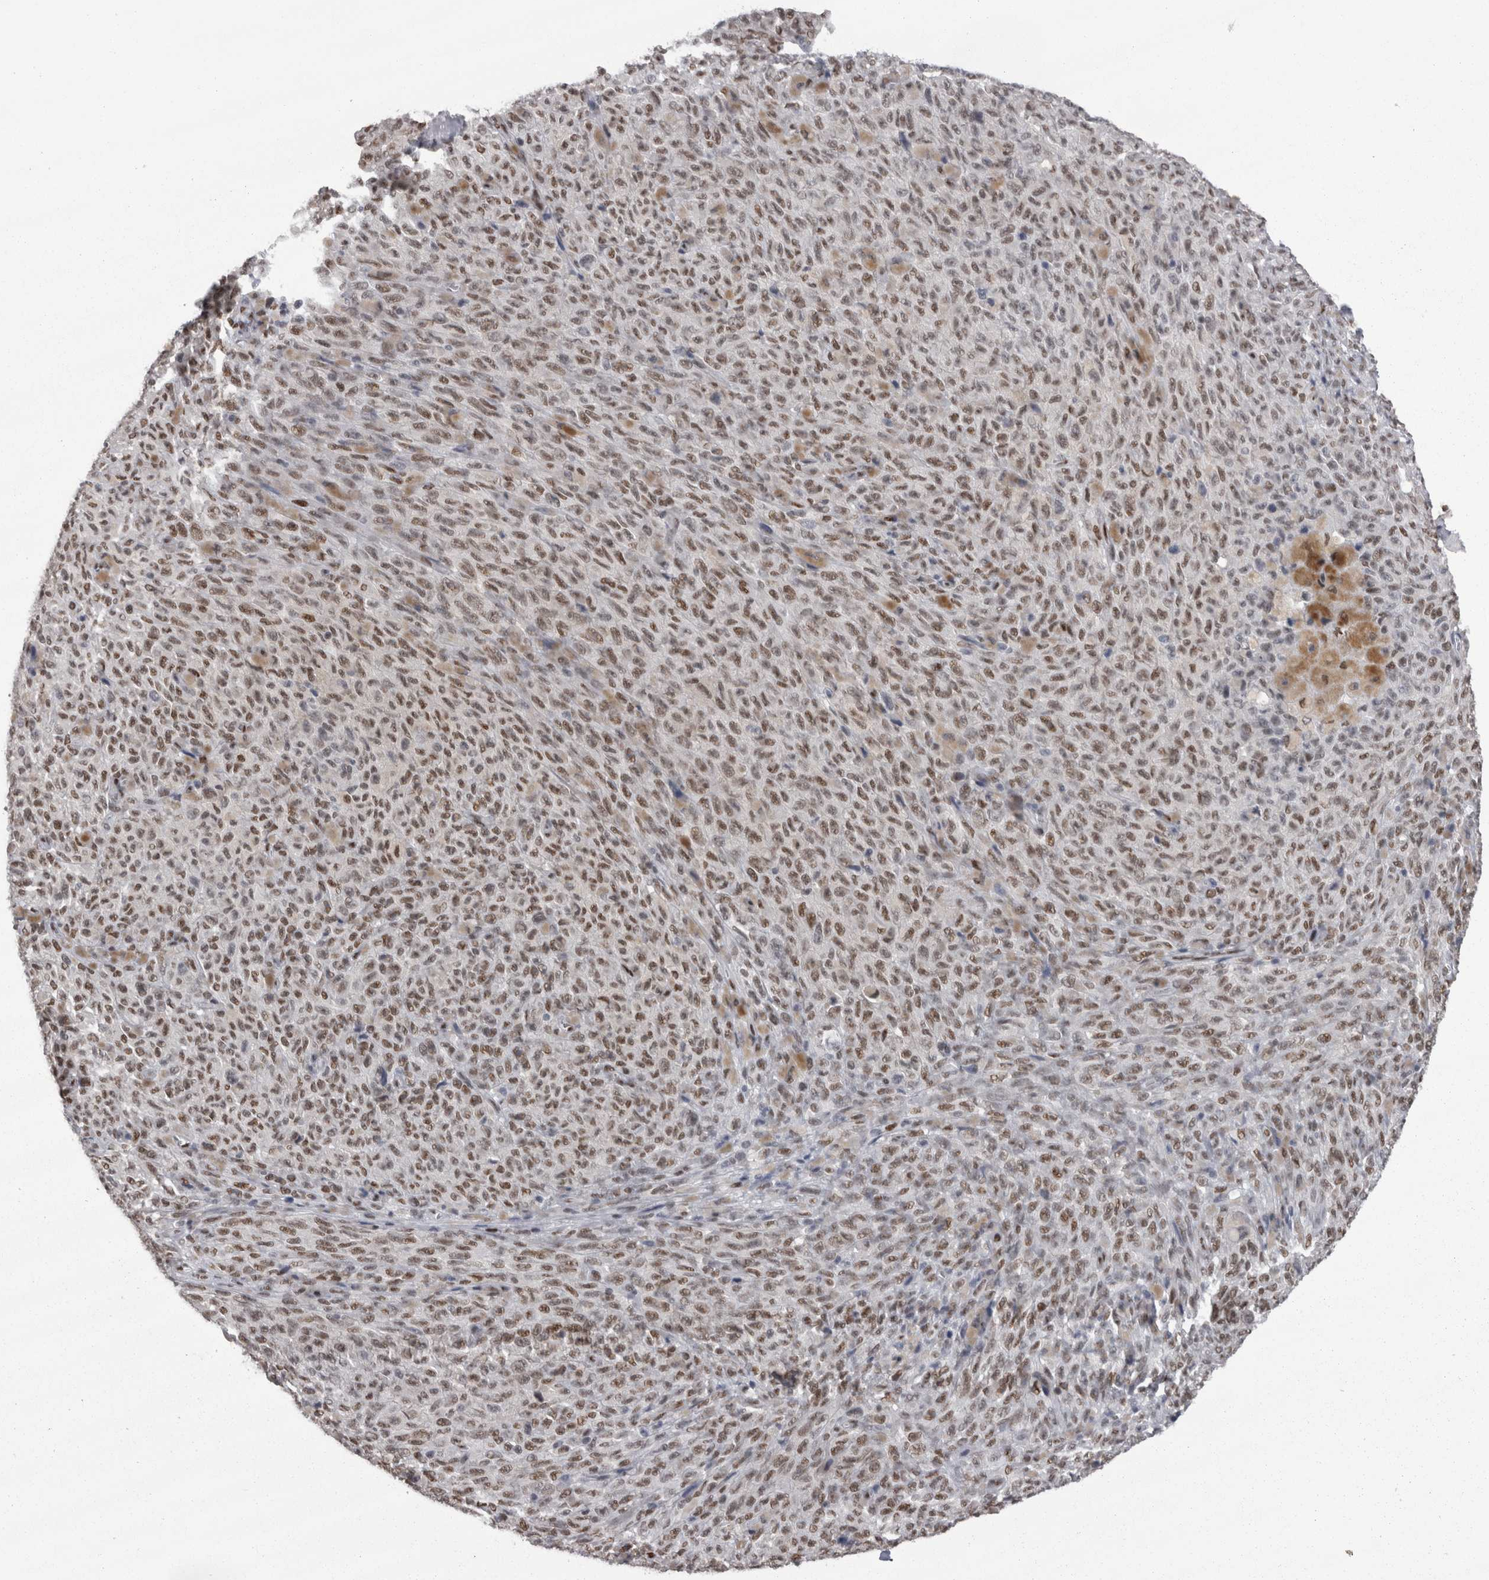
{"staining": {"intensity": "moderate", "quantity": ">75%", "location": "nuclear"}, "tissue": "melanoma", "cell_type": "Tumor cells", "image_type": "cancer", "snomed": [{"axis": "morphology", "description": "Malignant melanoma, NOS"}, {"axis": "topography", "description": "Skin"}], "caption": "An immunohistochemistry (IHC) histopathology image of tumor tissue is shown. Protein staining in brown shows moderate nuclear positivity in malignant melanoma within tumor cells.", "gene": "C1orf54", "patient": {"sex": "female", "age": 82}}